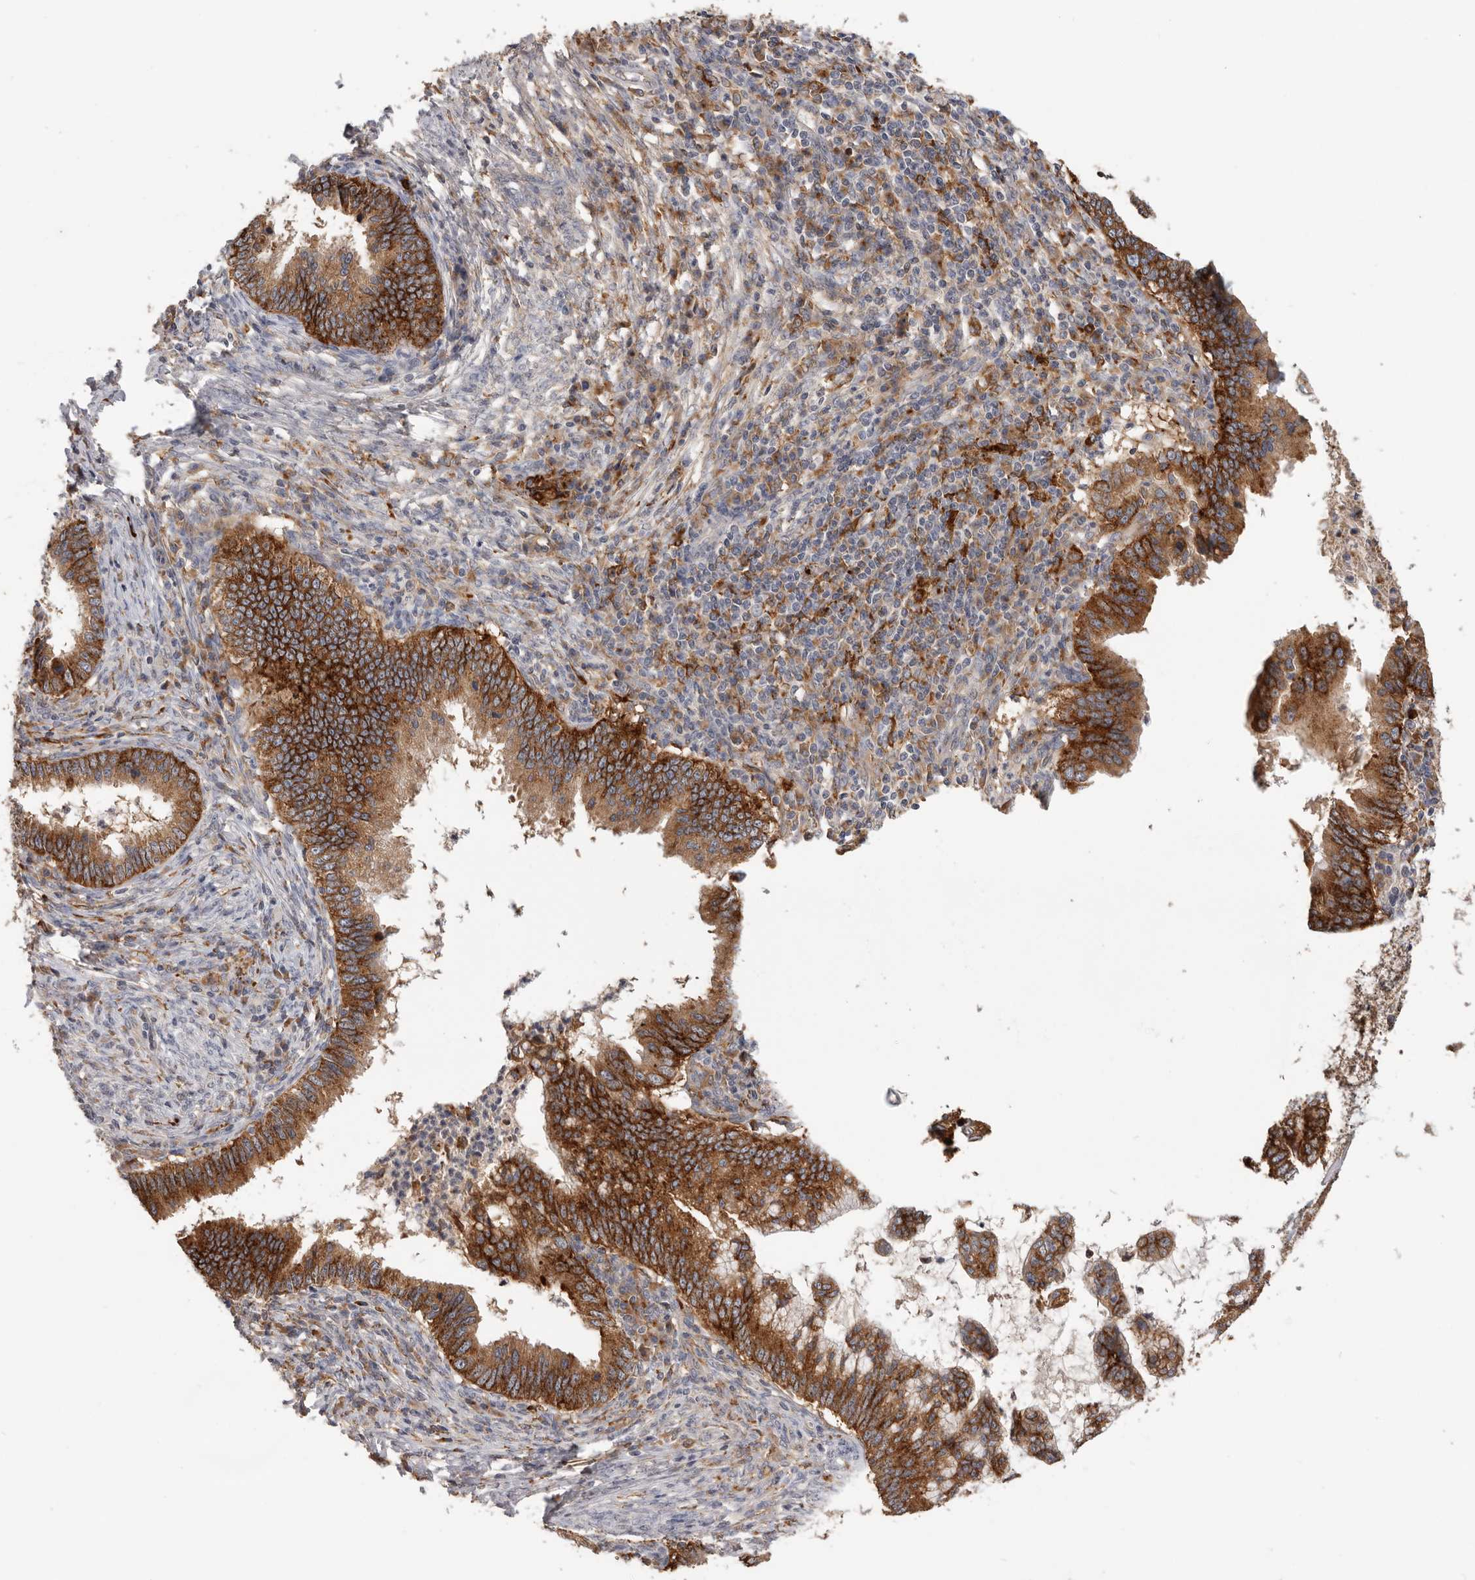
{"staining": {"intensity": "strong", "quantity": ">75%", "location": "cytoplasmic/membranous"}, "tissue": "cervical cancer", "cell_type": "Tumor cells", "image_type": "cancer", "snomed": [{"axis": "morphology", "description": "Adenocarcinoma, NOS"}, {"axis": "topography", "description": "Cervix"}], "caption": "Strong cytoplasmic/membranous protein positivity is seen in approximately >75% of tumor cells in cervical cancer.", "gene": "TFRC", "patient": {"sex": "female", "age": 36}}